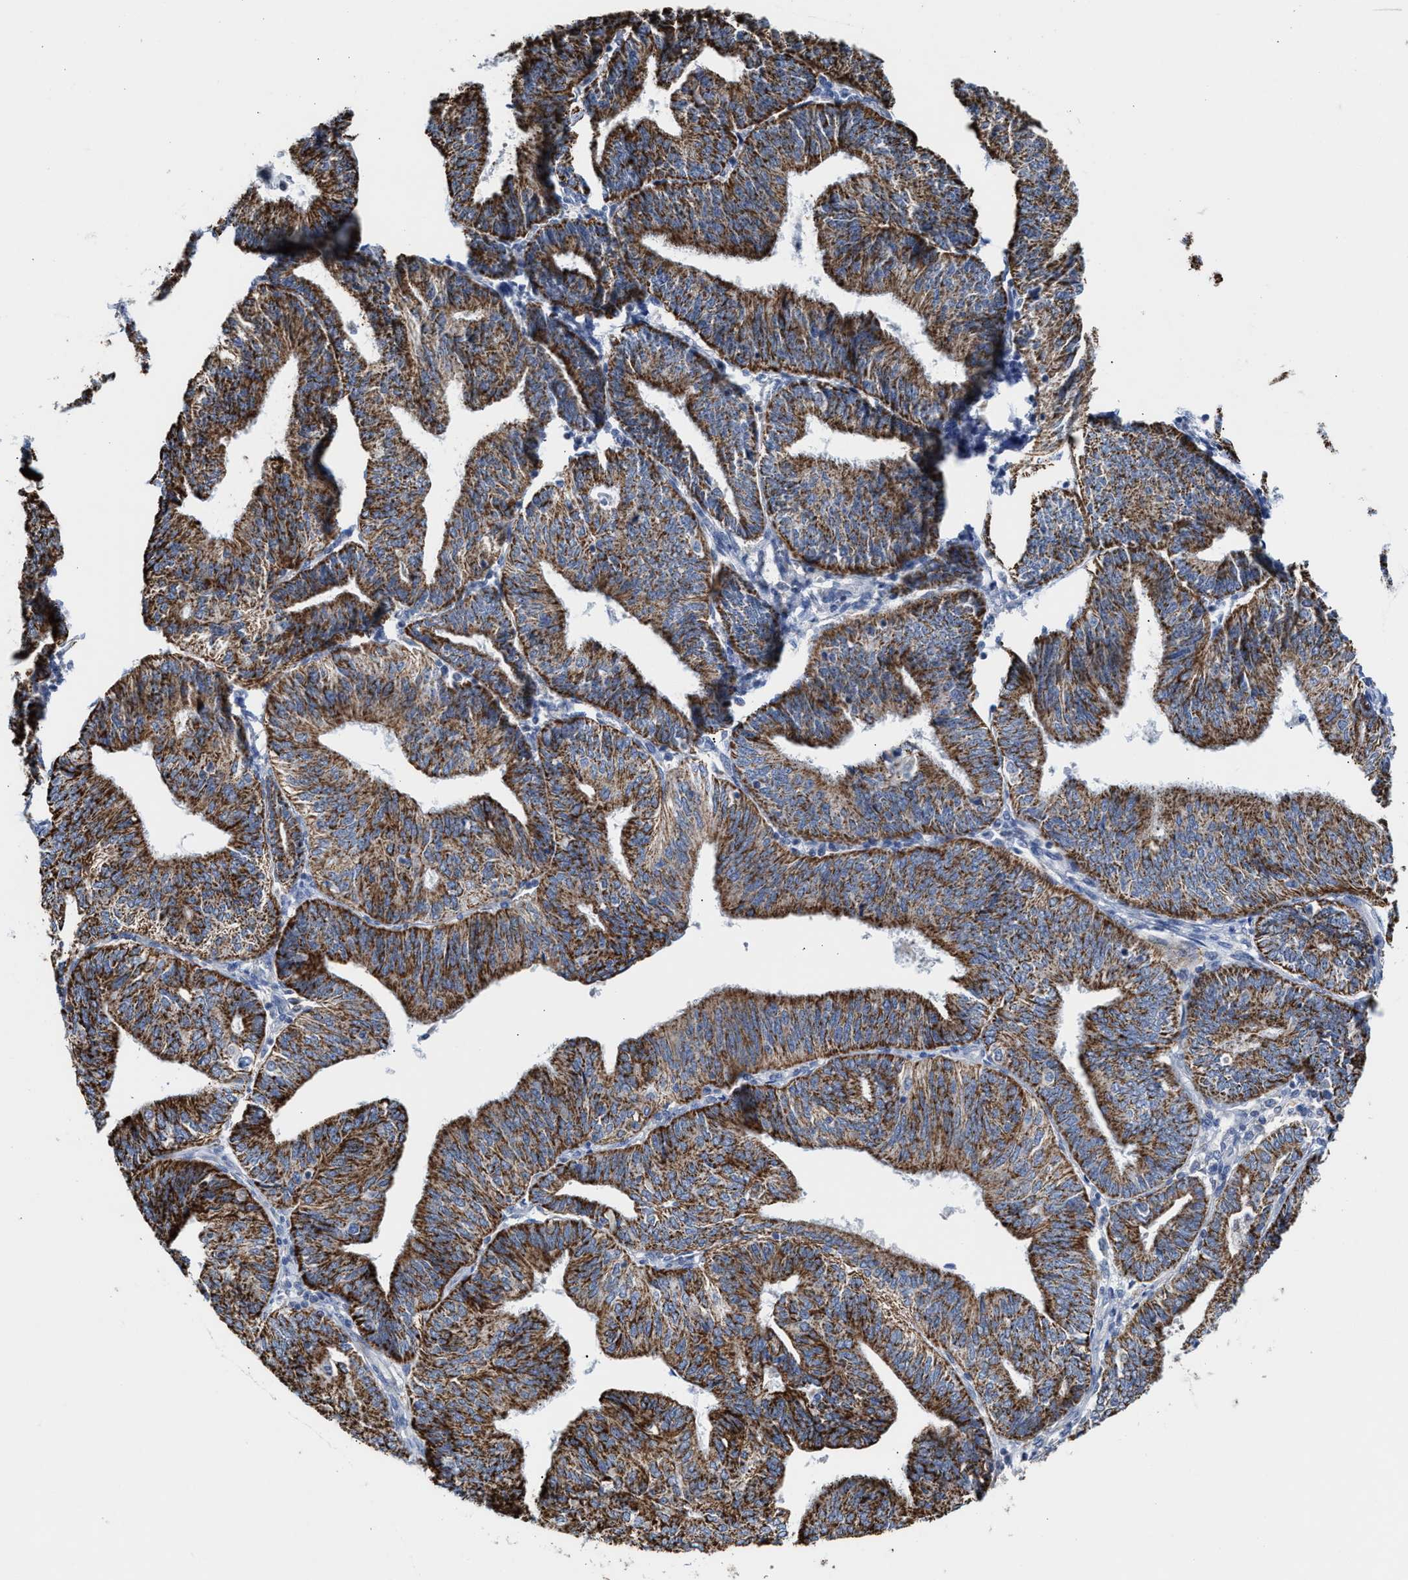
{"staining": {"intensity": "strong", "quantity": ">75%", "location": "cytoplasmic/membranous"}, "tissue": "endometrial cancer", "cell_type": "Tumor cells", "image_type": "cancer", "snomed": [{"axis": "morphology", "description": "Adenocarcinoma, NOS"}, {"axis": "topography", "description": "Endometrium"}], "caption": "The micrograph demonstrates immunohistochemical staining of adenocarcinoma (endometrial). There is strong cytoplasmic/membranous staining is appreciated in approximately >75% of tumor cells.", "gene": "JAG1", "patient": {"sex": "female", "age": 58}}